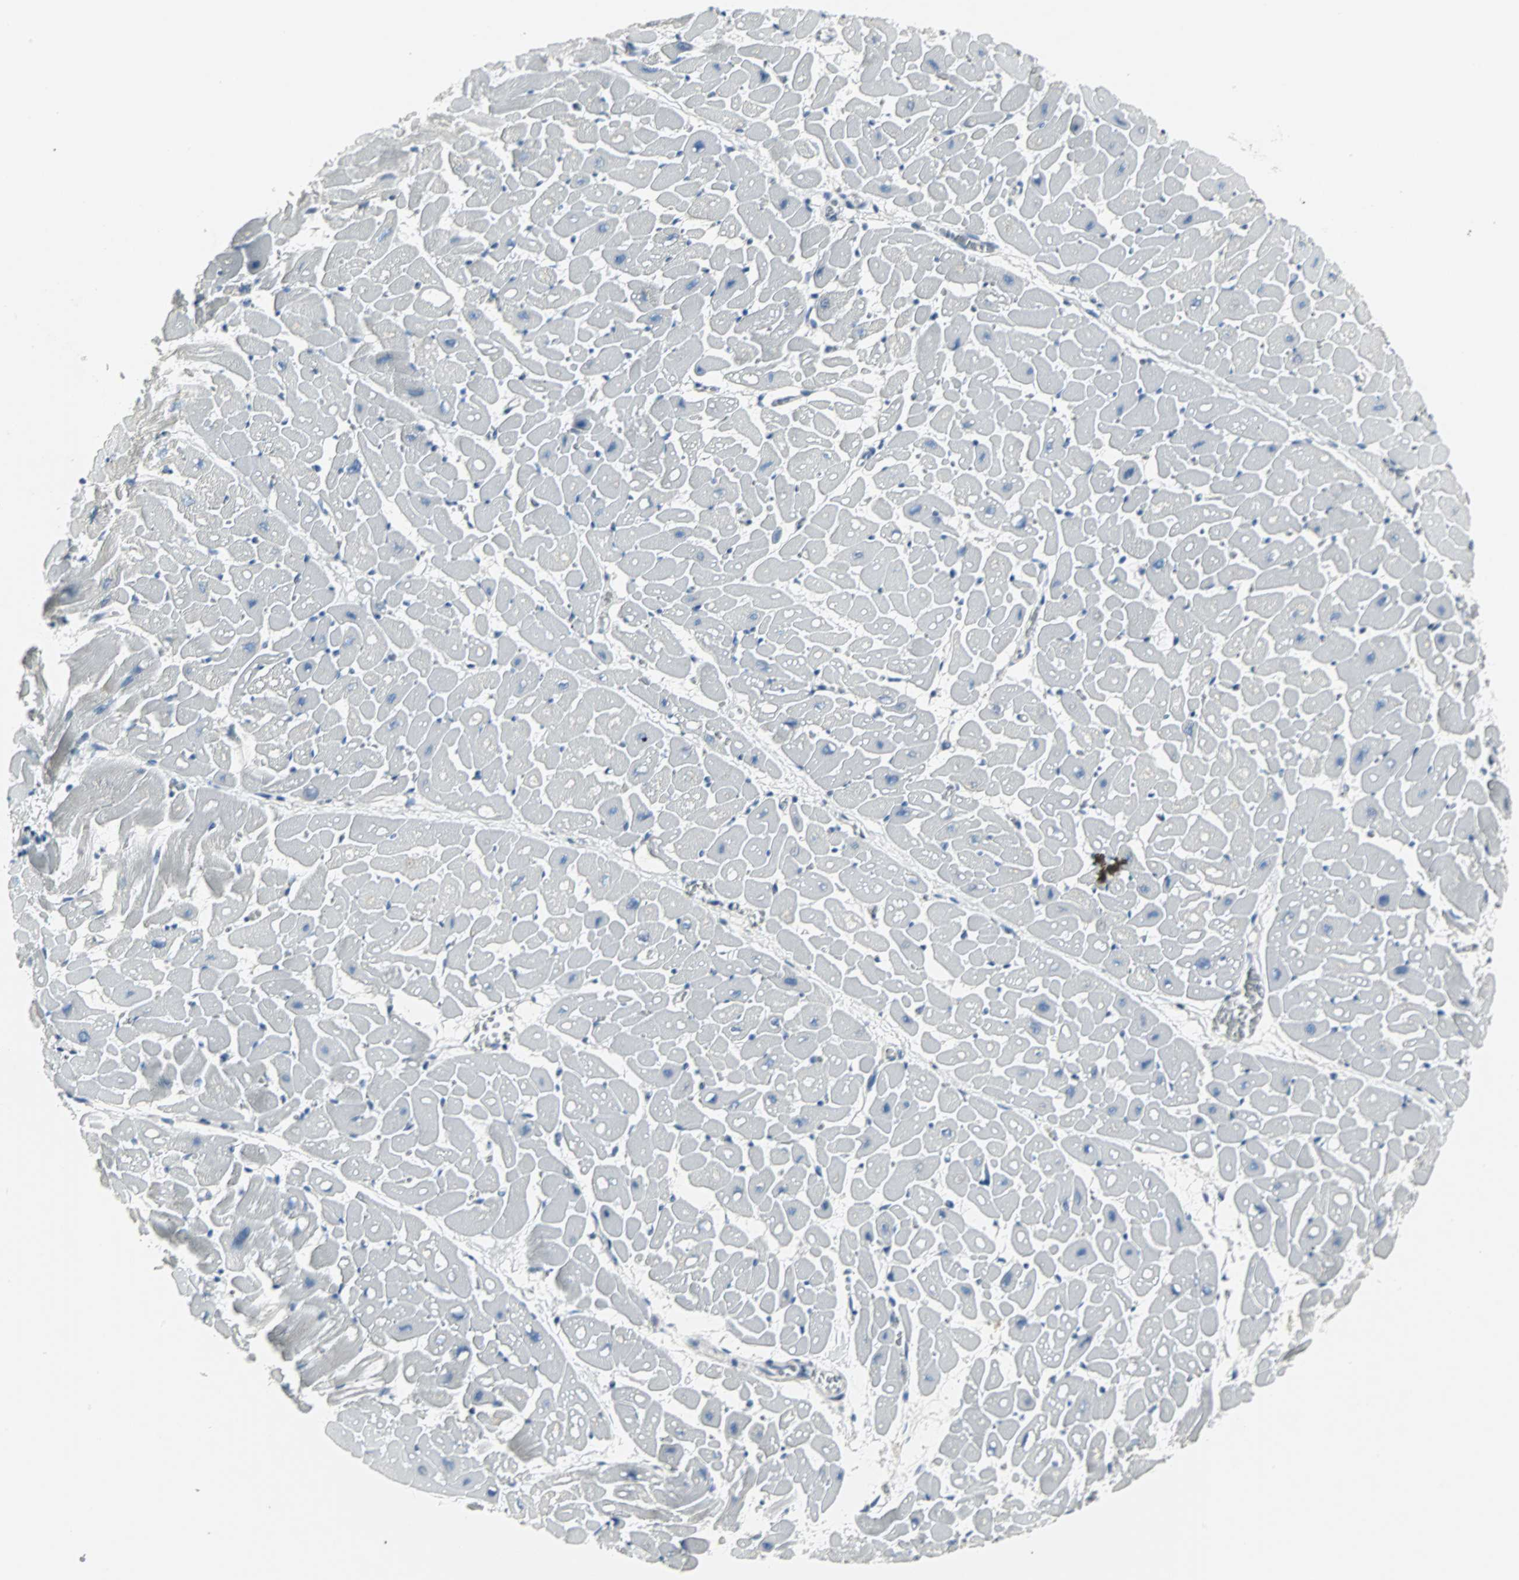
{"staining": {"intensity": "negative", "quantity": "none", "location": "none"}, "tissue": "heart muscle", "cell_type": "Cardiomyocytes", "image_type": "normal", "snomed": [{"axis": "morphology", "description": "Normal tissue, NOS"}, {"axis": "topography", "description": "Heart"}], "caption": "Cardiomyocytes are negative for brown protein staining in normal heart muscle.", "gene": "SLC2A5", "patient": {"sex": "male", "age": 45}}